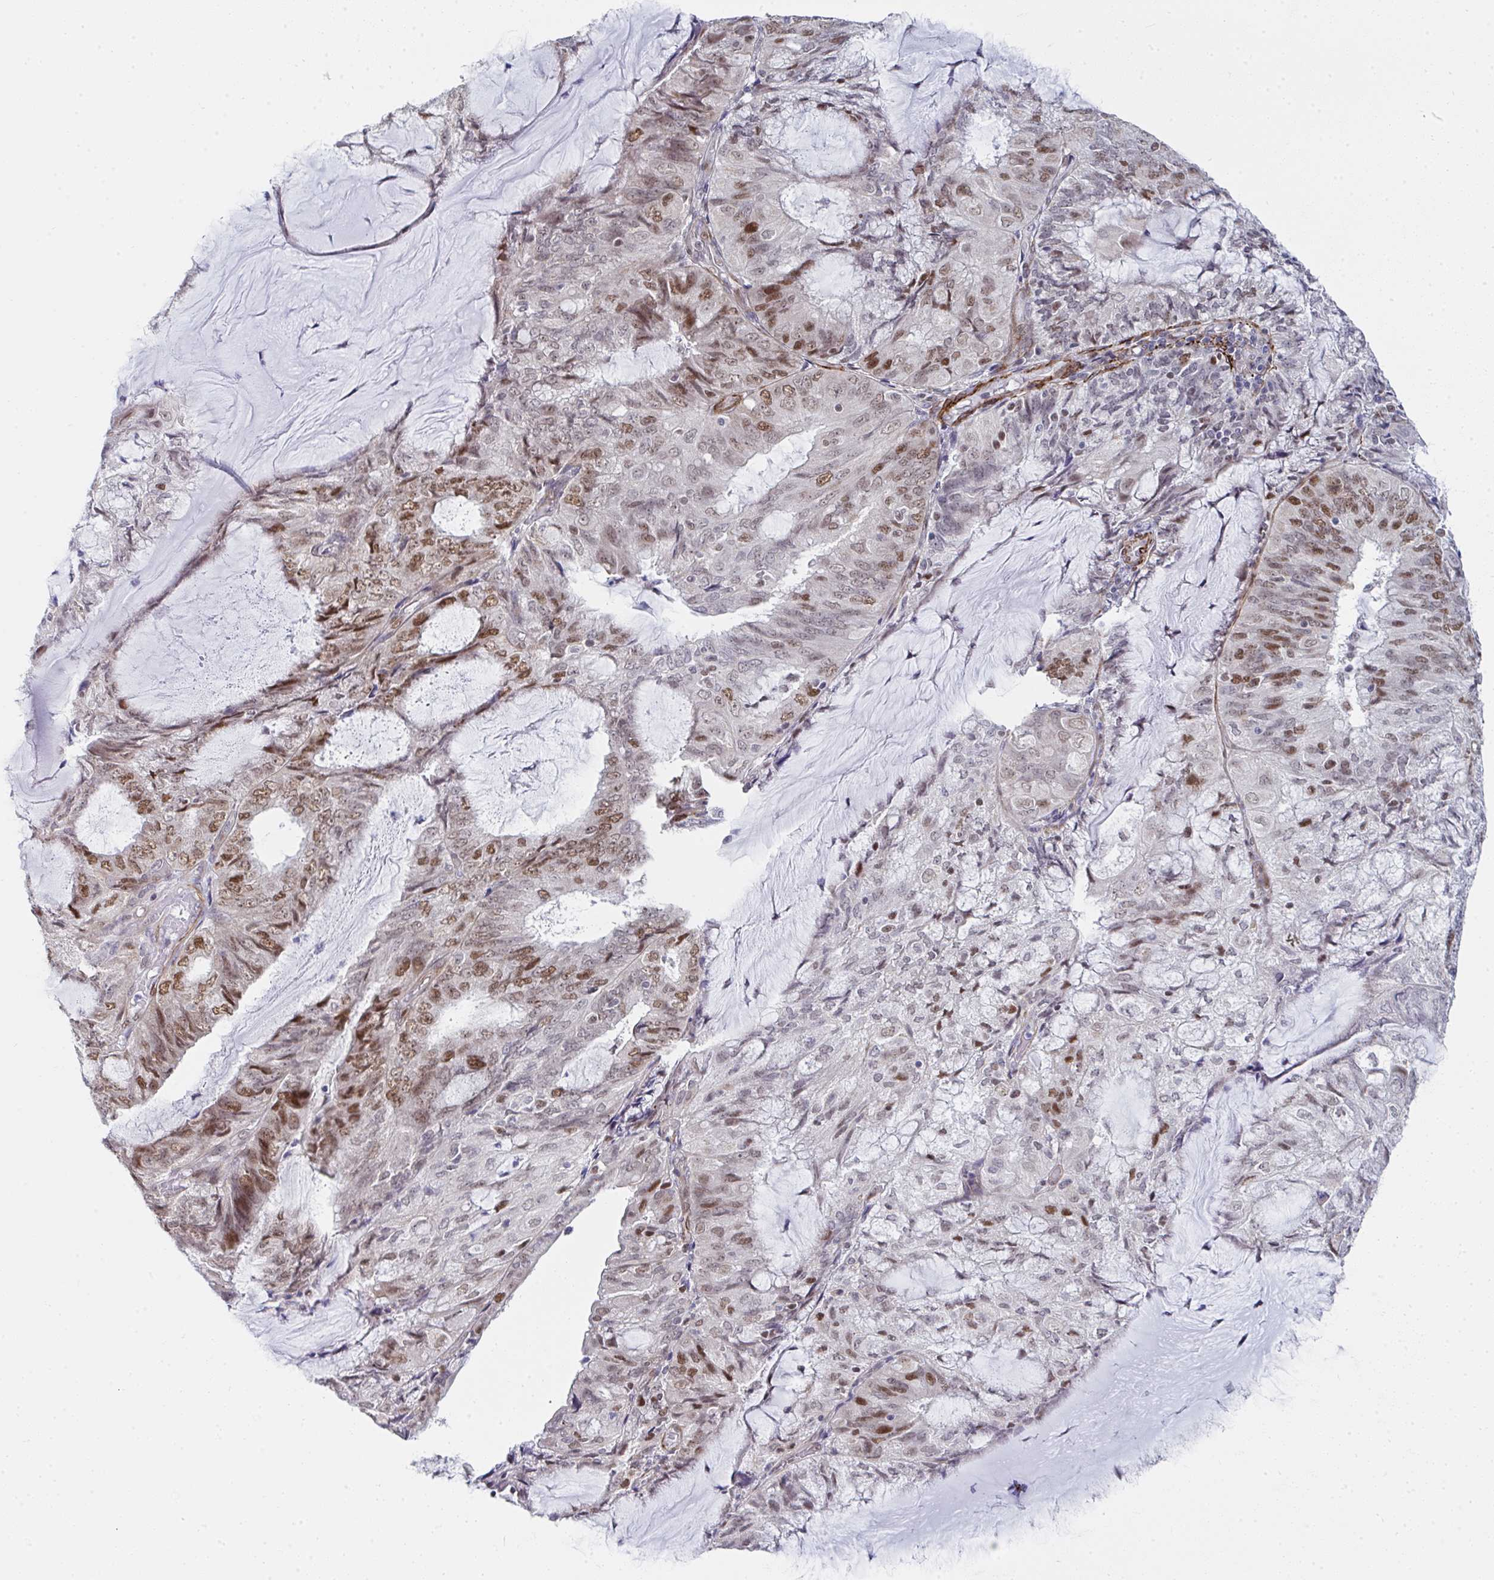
{"staining": {"intensity": "moderate", "quantity": "25%-75%", "location": "nuclear"}, "tissue": "endometrial cancer", "cell_type": "Tumor cells", "image_type": "cancer", "snomed": [{"axis": "morphology", "description": "Adenocarcinoma, NOS"}, {"axis": "topography", "description": "Endometrium"}], "caption": "Protein staining shows moderate nuclear expression in approximately 25%-75% of tumor cells in adenocarcinoma (endometrial). (IHC, brightfield microscopy, high magnification).", "gene": "GINS2", "patient": {"sex": "female", "age": 81}}